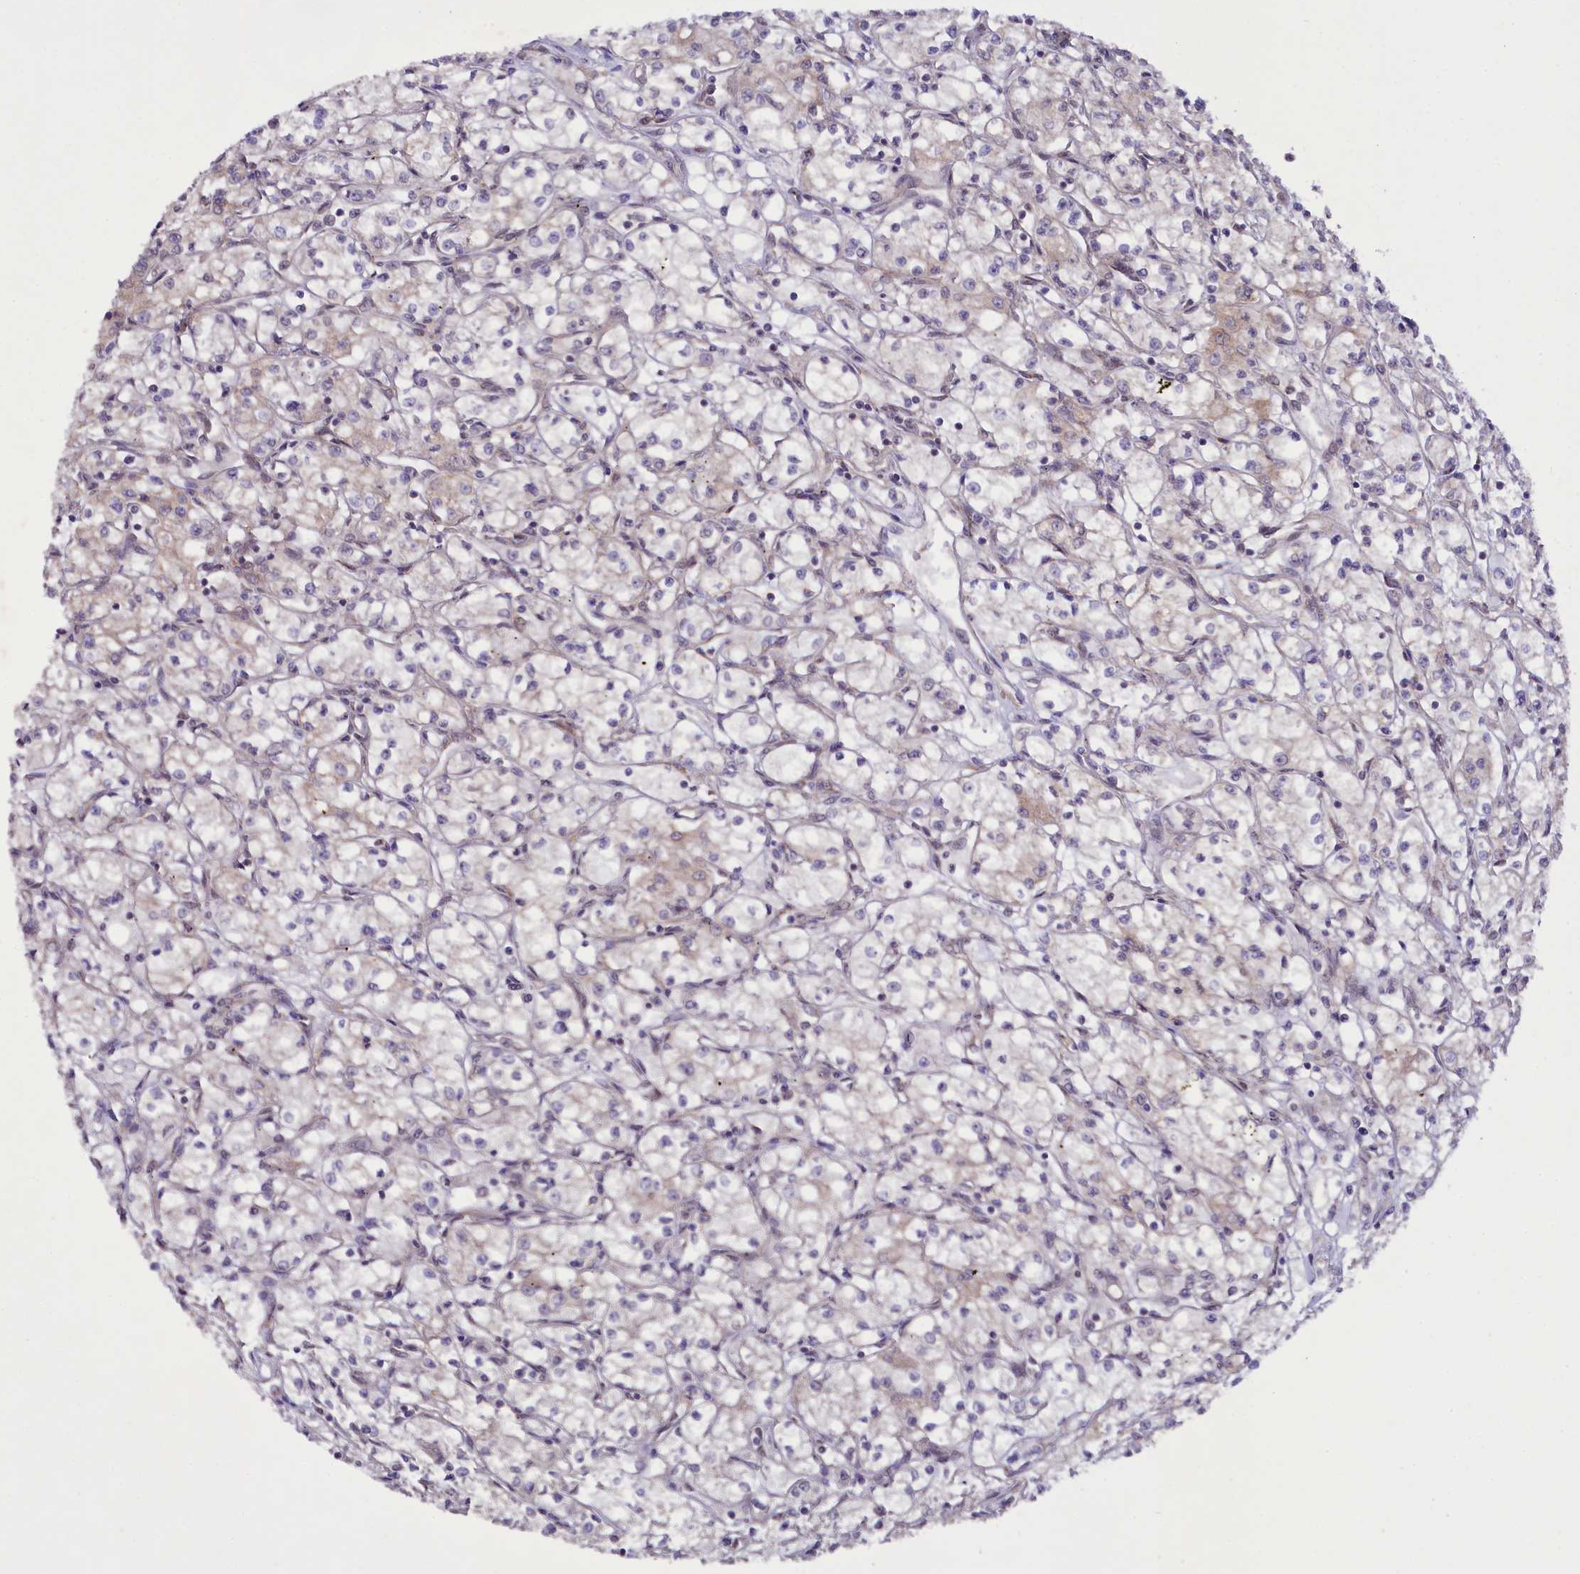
{"staining": {"intensity": "negative", "quantity": "none", "location": "none"}, "tissue": "renal cancer", "cell_type": "Tumor cells", "image_type": "cancer", "snomed": [{"axis": "morphology", "description": "Adenocarcinoma, NOS"}, {"axis": "topography", "description": "Kidney"}], "caption": "Tumor cells are negative for brown protein staining in renal cancer.", "gene": "PHLDB1", "patient": {"sex": "male", "age": 59}}